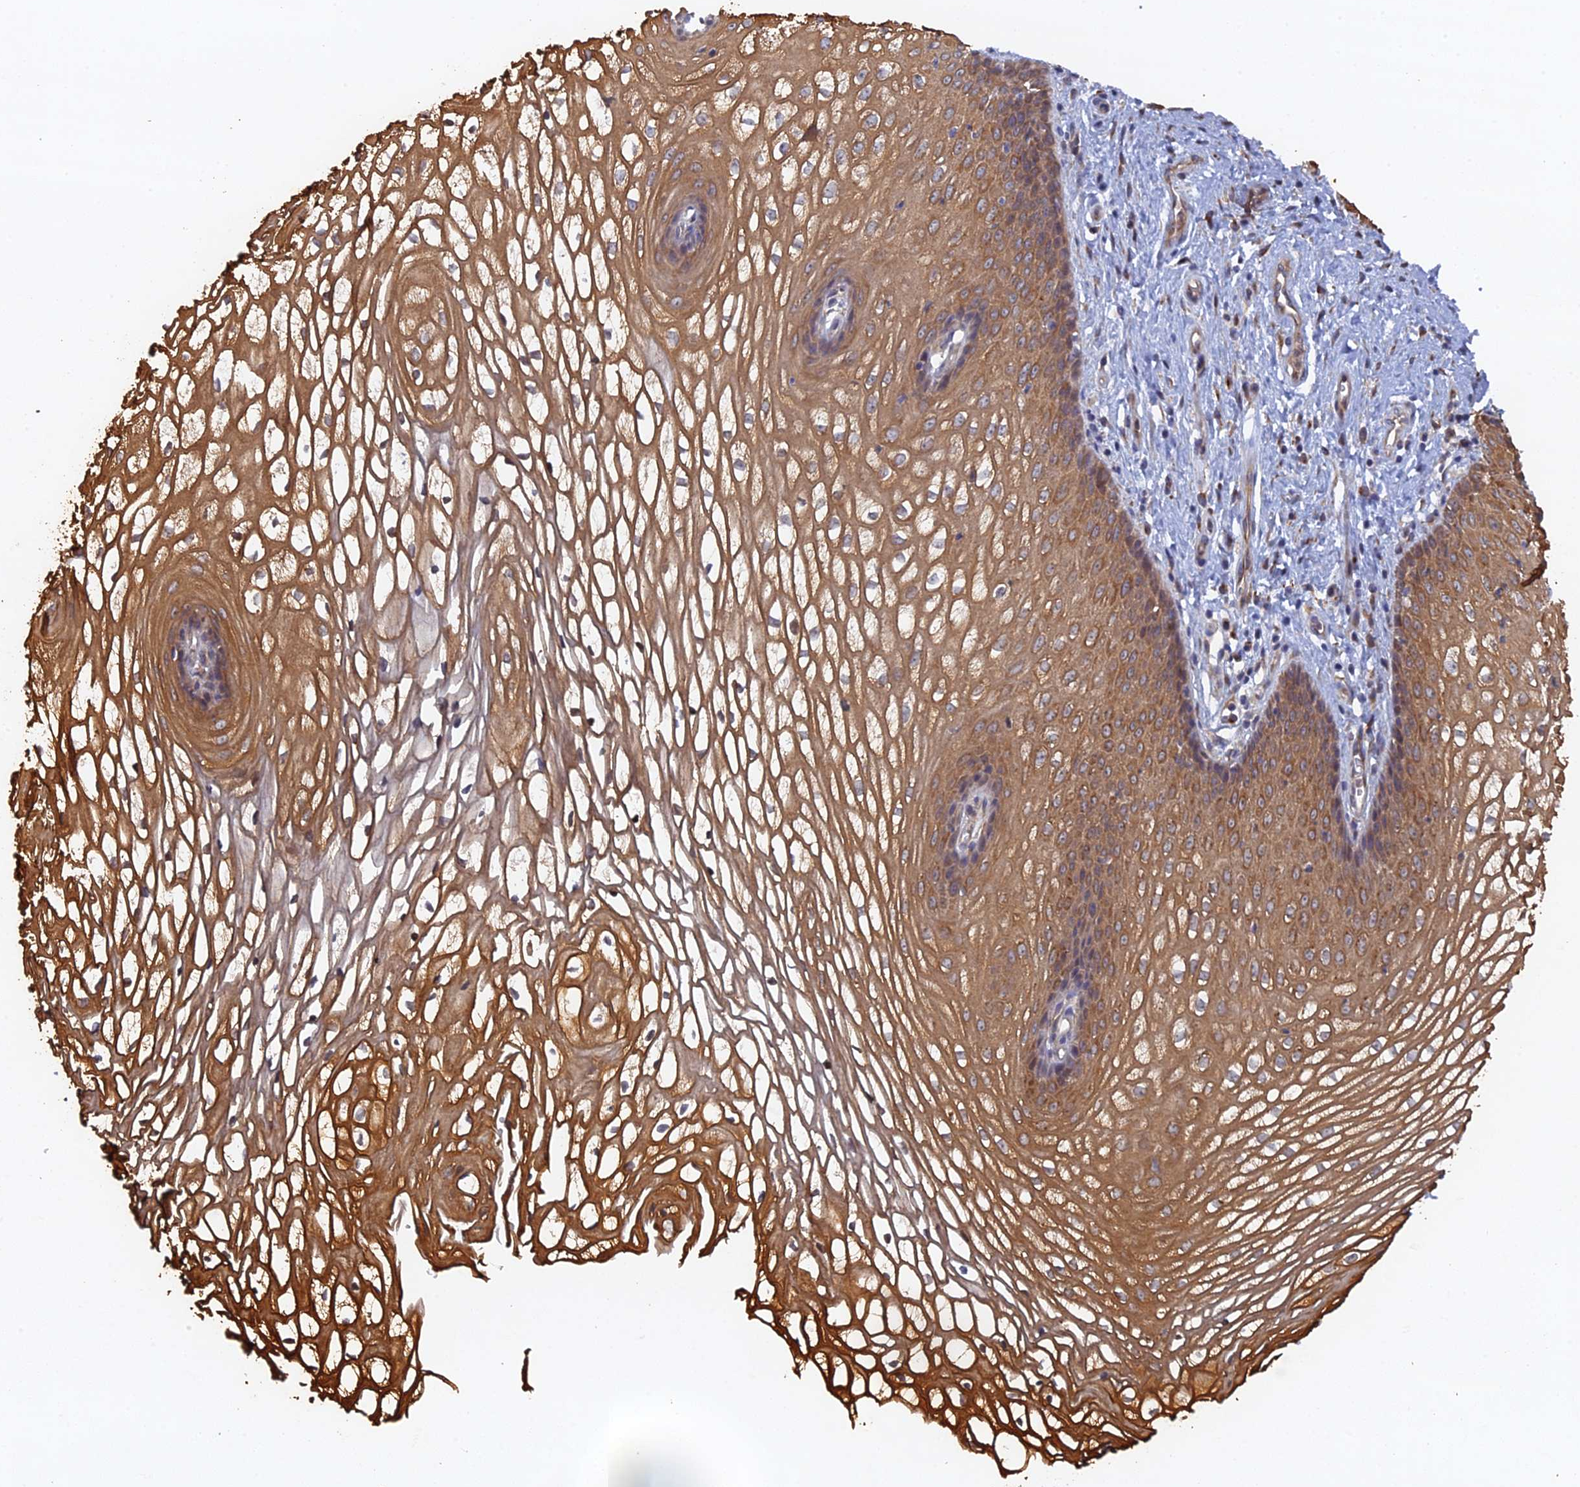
{"staining": {"intensity": "moderate", "quantity": ">75%", "location": "cytoplasmic/membranous"}, "tissue": "vagina", "cell_type": "Squamous epithelial cells", "image_type": "normal", "snomed": [{"axis": "morphology", "description": "Normal tissue, NOS"}, {"axis": "topography", "description": "Vagina"}], "caption": "Immunohistochemistry photomicrograph of benign vagina: human vagina stained using IHC displays medium levels of moderate protein expression localized specifically in the cytoplasmic/membranous of squamous epithelial cells, appearing as a cytoplasmic/membranous brown color.", "gene": "VPS37C", "patient": {"sex": "female", "age": 34}}